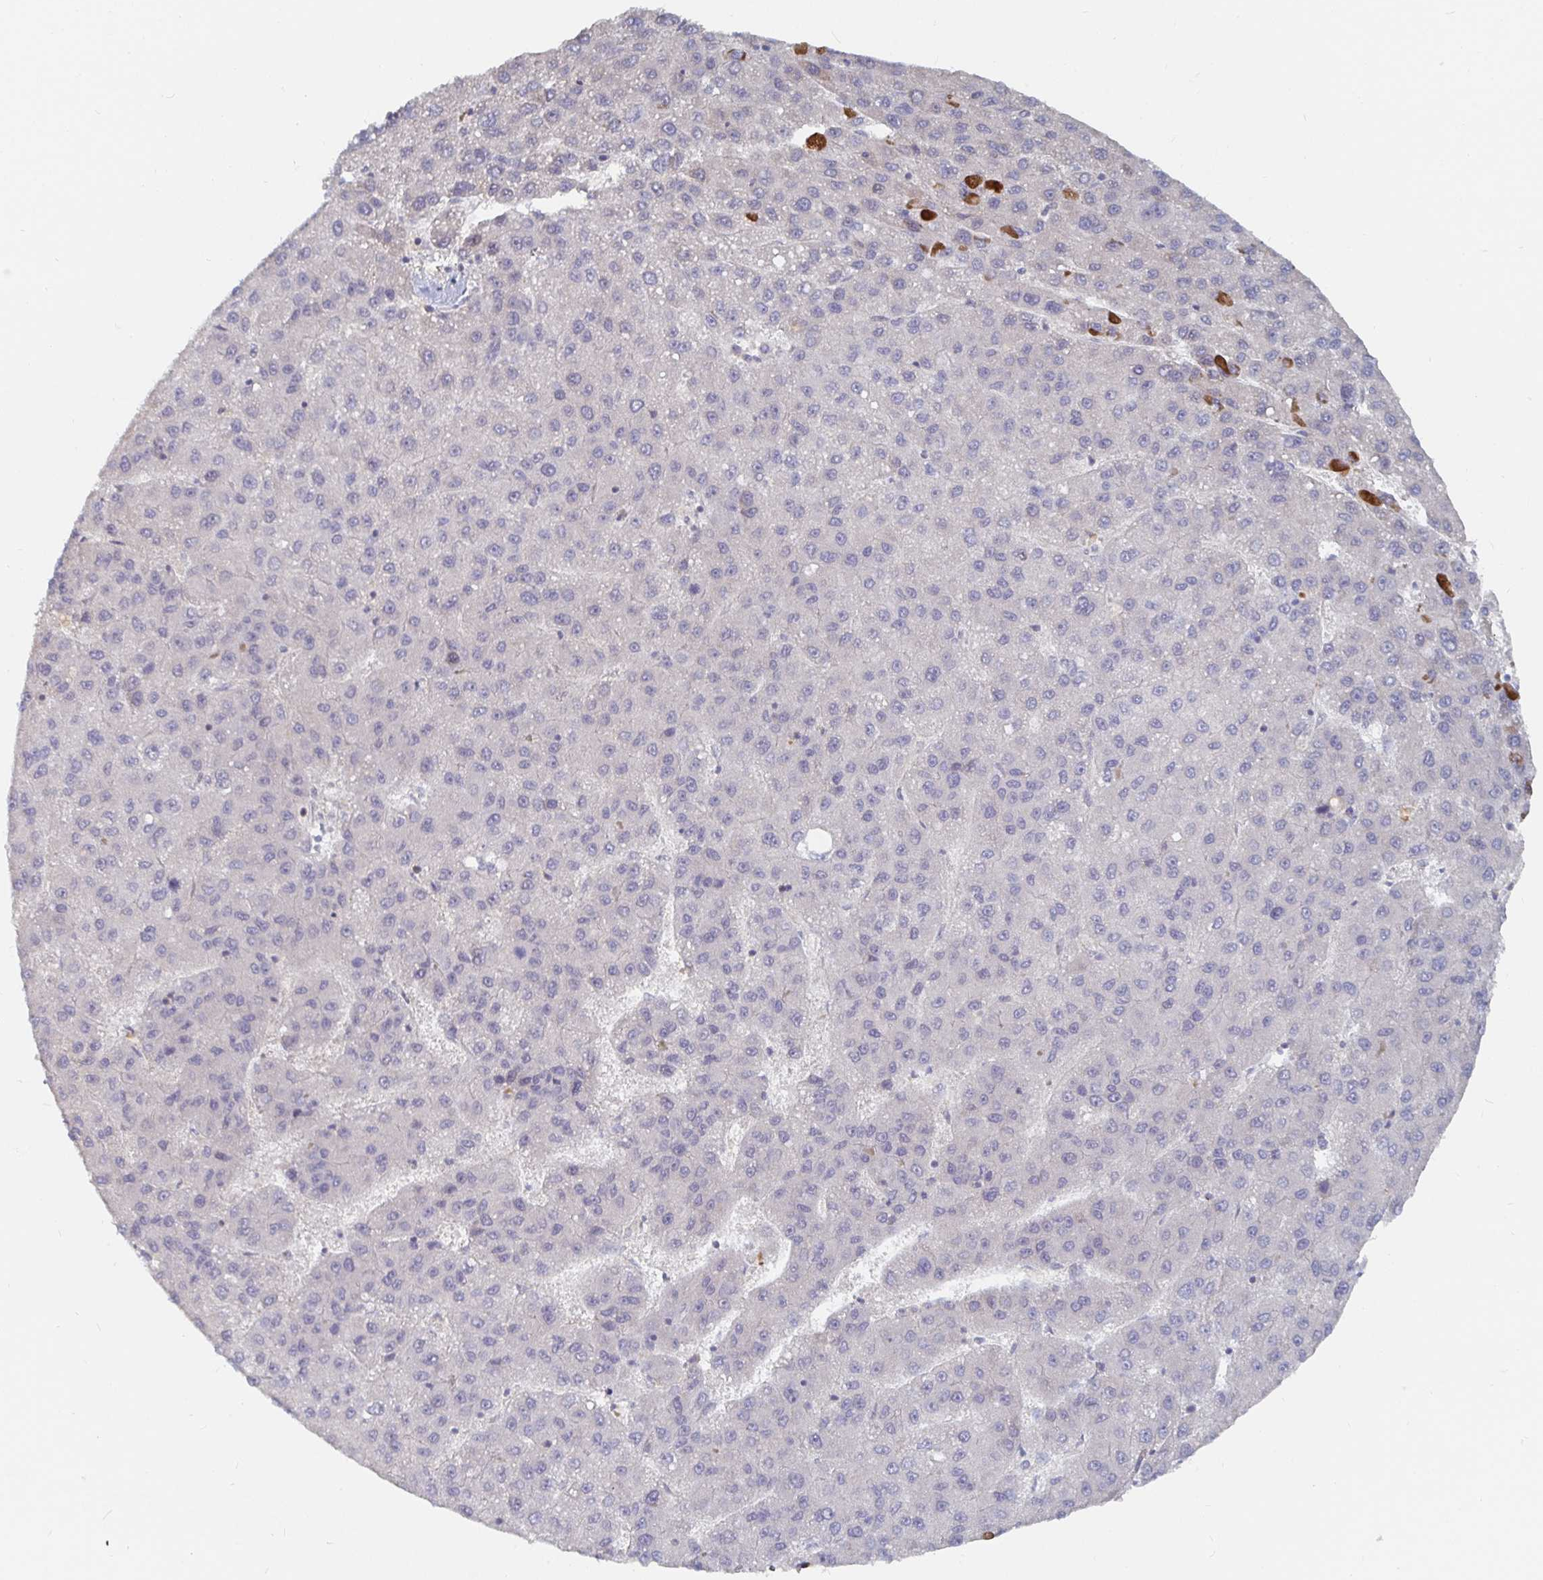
{"staining": {"intensity": "negative", "quantity": "none", "location": "none"}, "tissue": "liver cancer", "cell_type": "Tumor cells", "image_type": "cancer", "snomed": [{"axis": "morphology", "description": "Carcinoma, Hepatocellular, NOS"}, {"axis": "topography", "description": "Liver"}], "caption": "High magnification brightfield microscopy of liver hepatocellular carcinoma stained with DAB (brown) and counterstained with hematoxylin (blue): tumor cells show no significant expression. The staining was performed using DAB (3,3'-diaminobenzidine) to visualize the protein expression in brown, while the nuclei were stained in blue with hematoxylin (Magnification: 20x).", "gene": "MEIS1", "patient": {"sex": "female", "age": 82}}